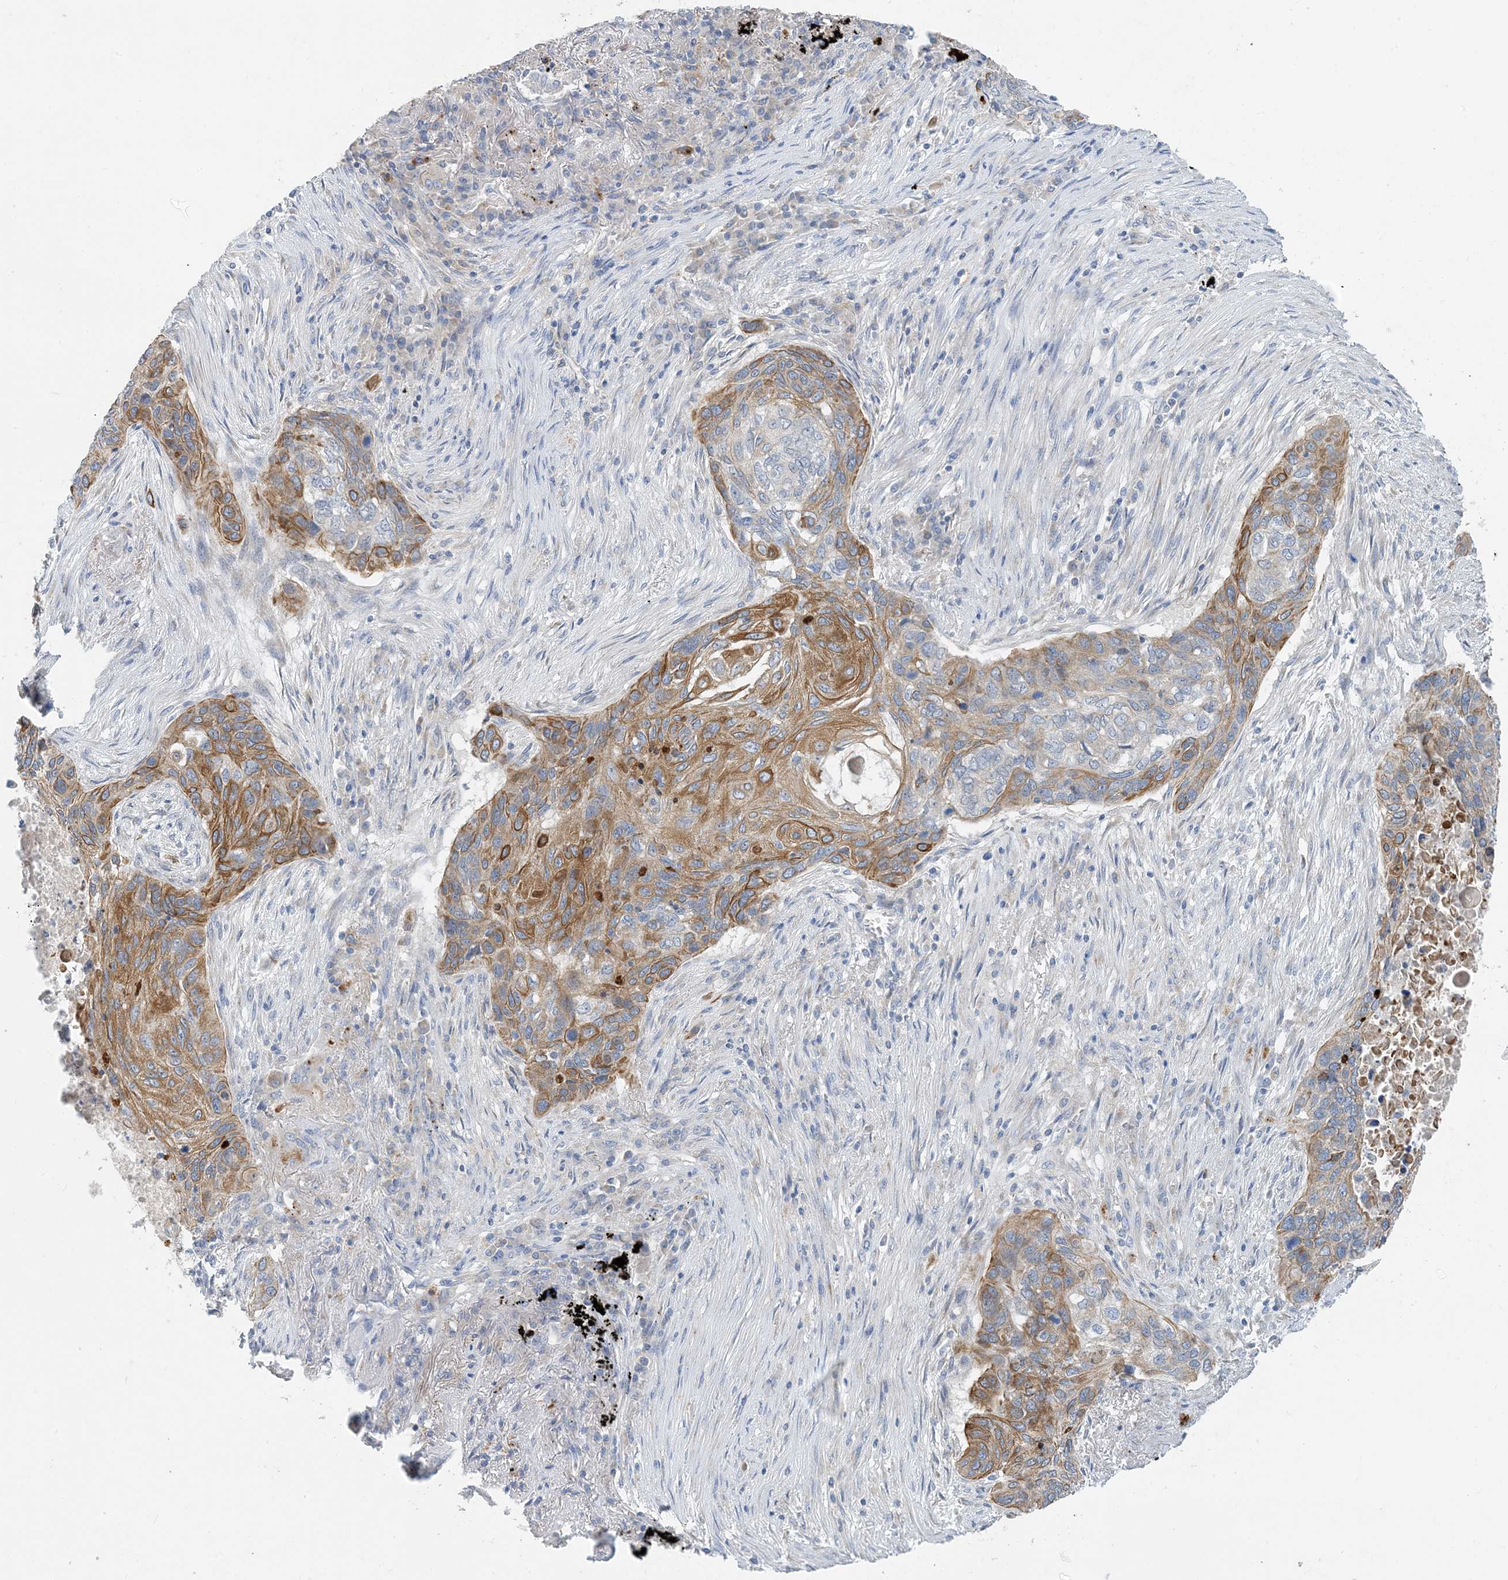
{"staining": {"intensity": "moderate", "quantity": "25%-75%", "location": "cytoplasmic/membranous"}, "tissue": "lung cancer", "cell_type": "Tumor cells", "image_type": "cancer", "snomed": [{"axis": "morphology", "description": "Squamous cell carcinoma, NOS"}, {"axis": "topography", "description": "Lung"}], "caption": "Human squamous cell carcinoma (lung) stained with a brown dye displays moderate cytoplasmic/membranous positive expression in approximately 25%-75% of tumor cells.", "gene": "ZCCHC18", "patient": {"sex": "female", "age": 63}}